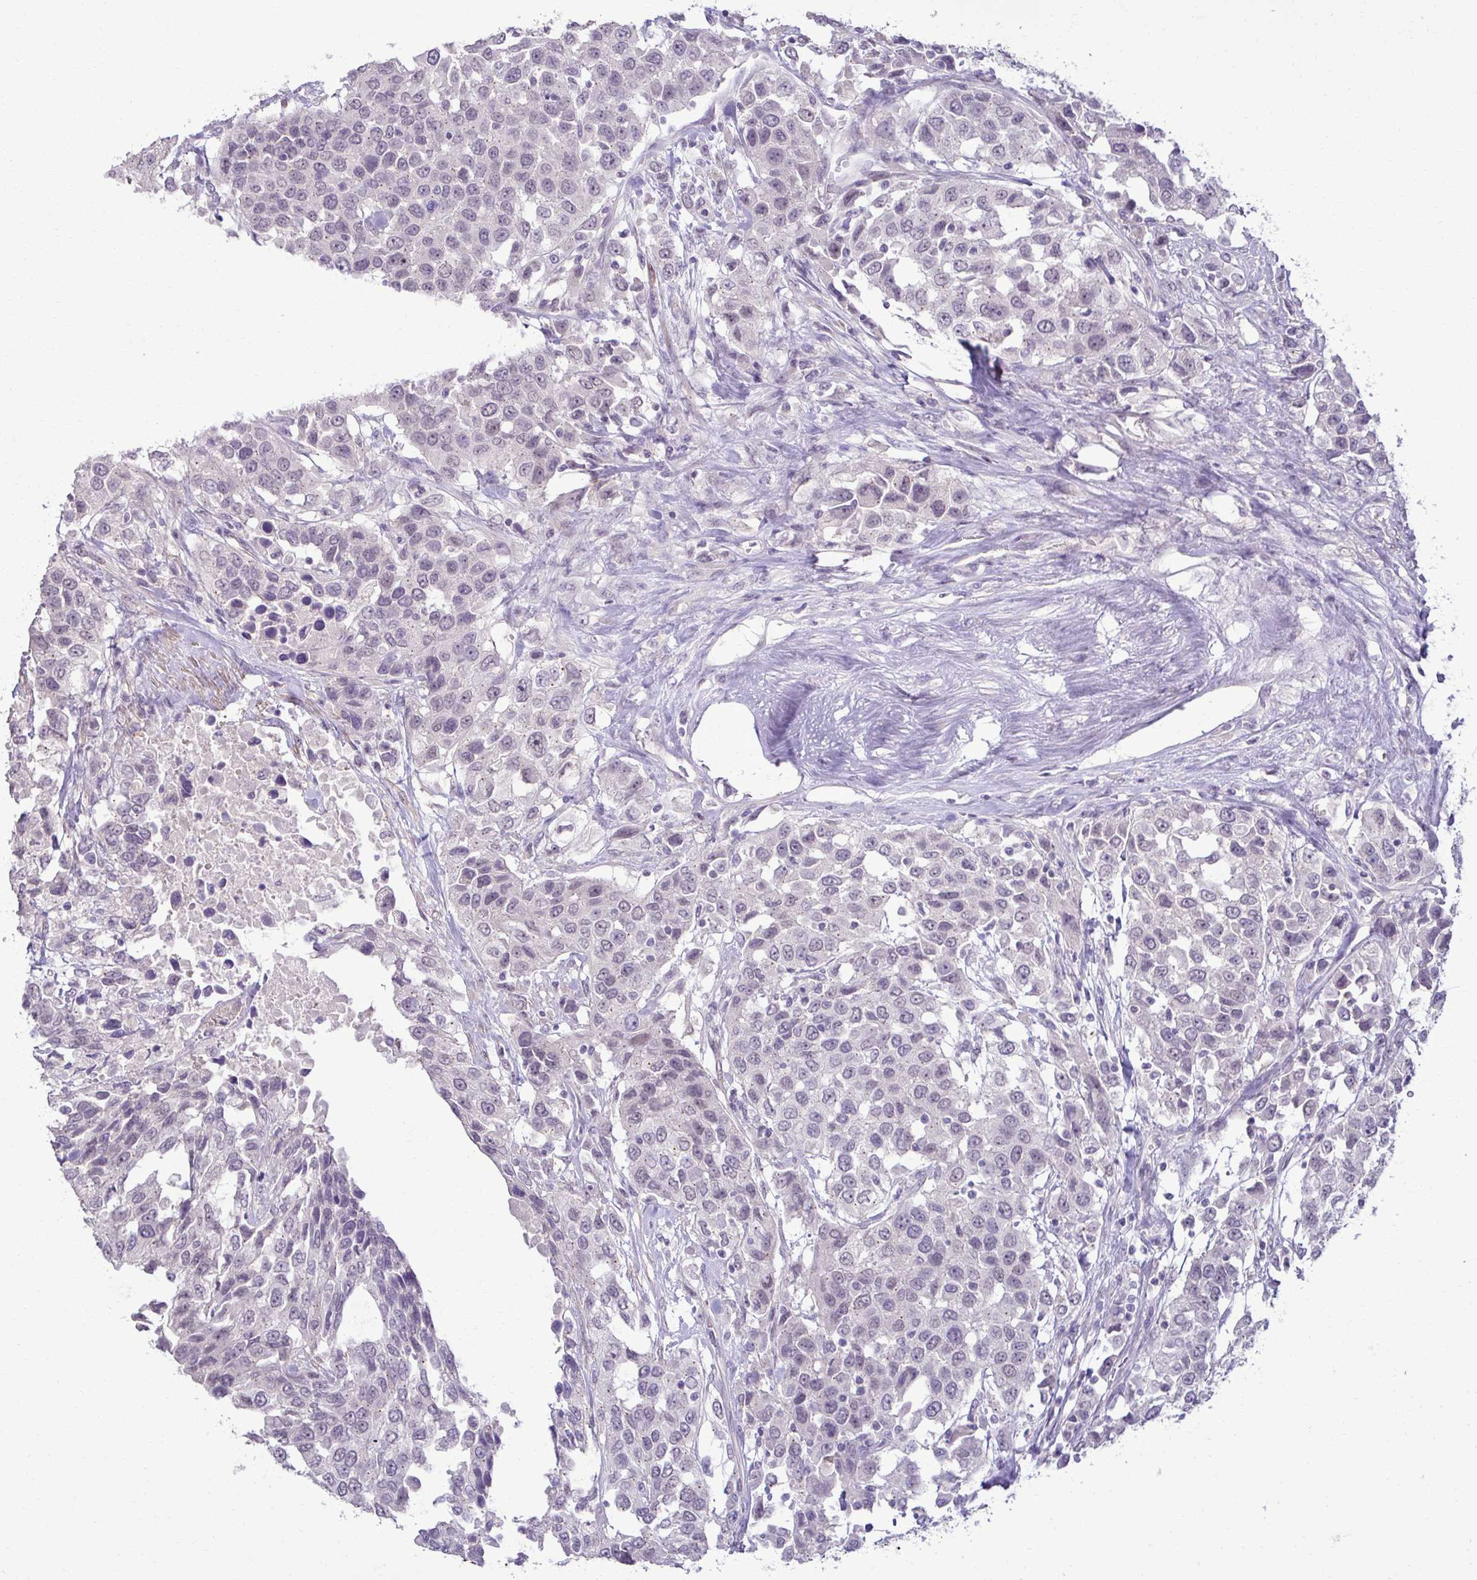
{"staining": {"intensity": "weak", "quantity": "<25%", "location": "nuclear"}, "tissue": "urothelial cancer", "cell_type": "Tumor cells", "image_type": "cancer", "snomed": [{"axis": "morphology", "description": "Urothelial carcinoma, High grade"}, {"axis": "topography", "description": "Urinary bladder"}], "caption": "Human urothelial cancer stained for a protein using immunohistochemistry exhibits no staining in tumor cells.", "gene": "SLC30A3", "patient": {"sex": "female", "age": 80}}